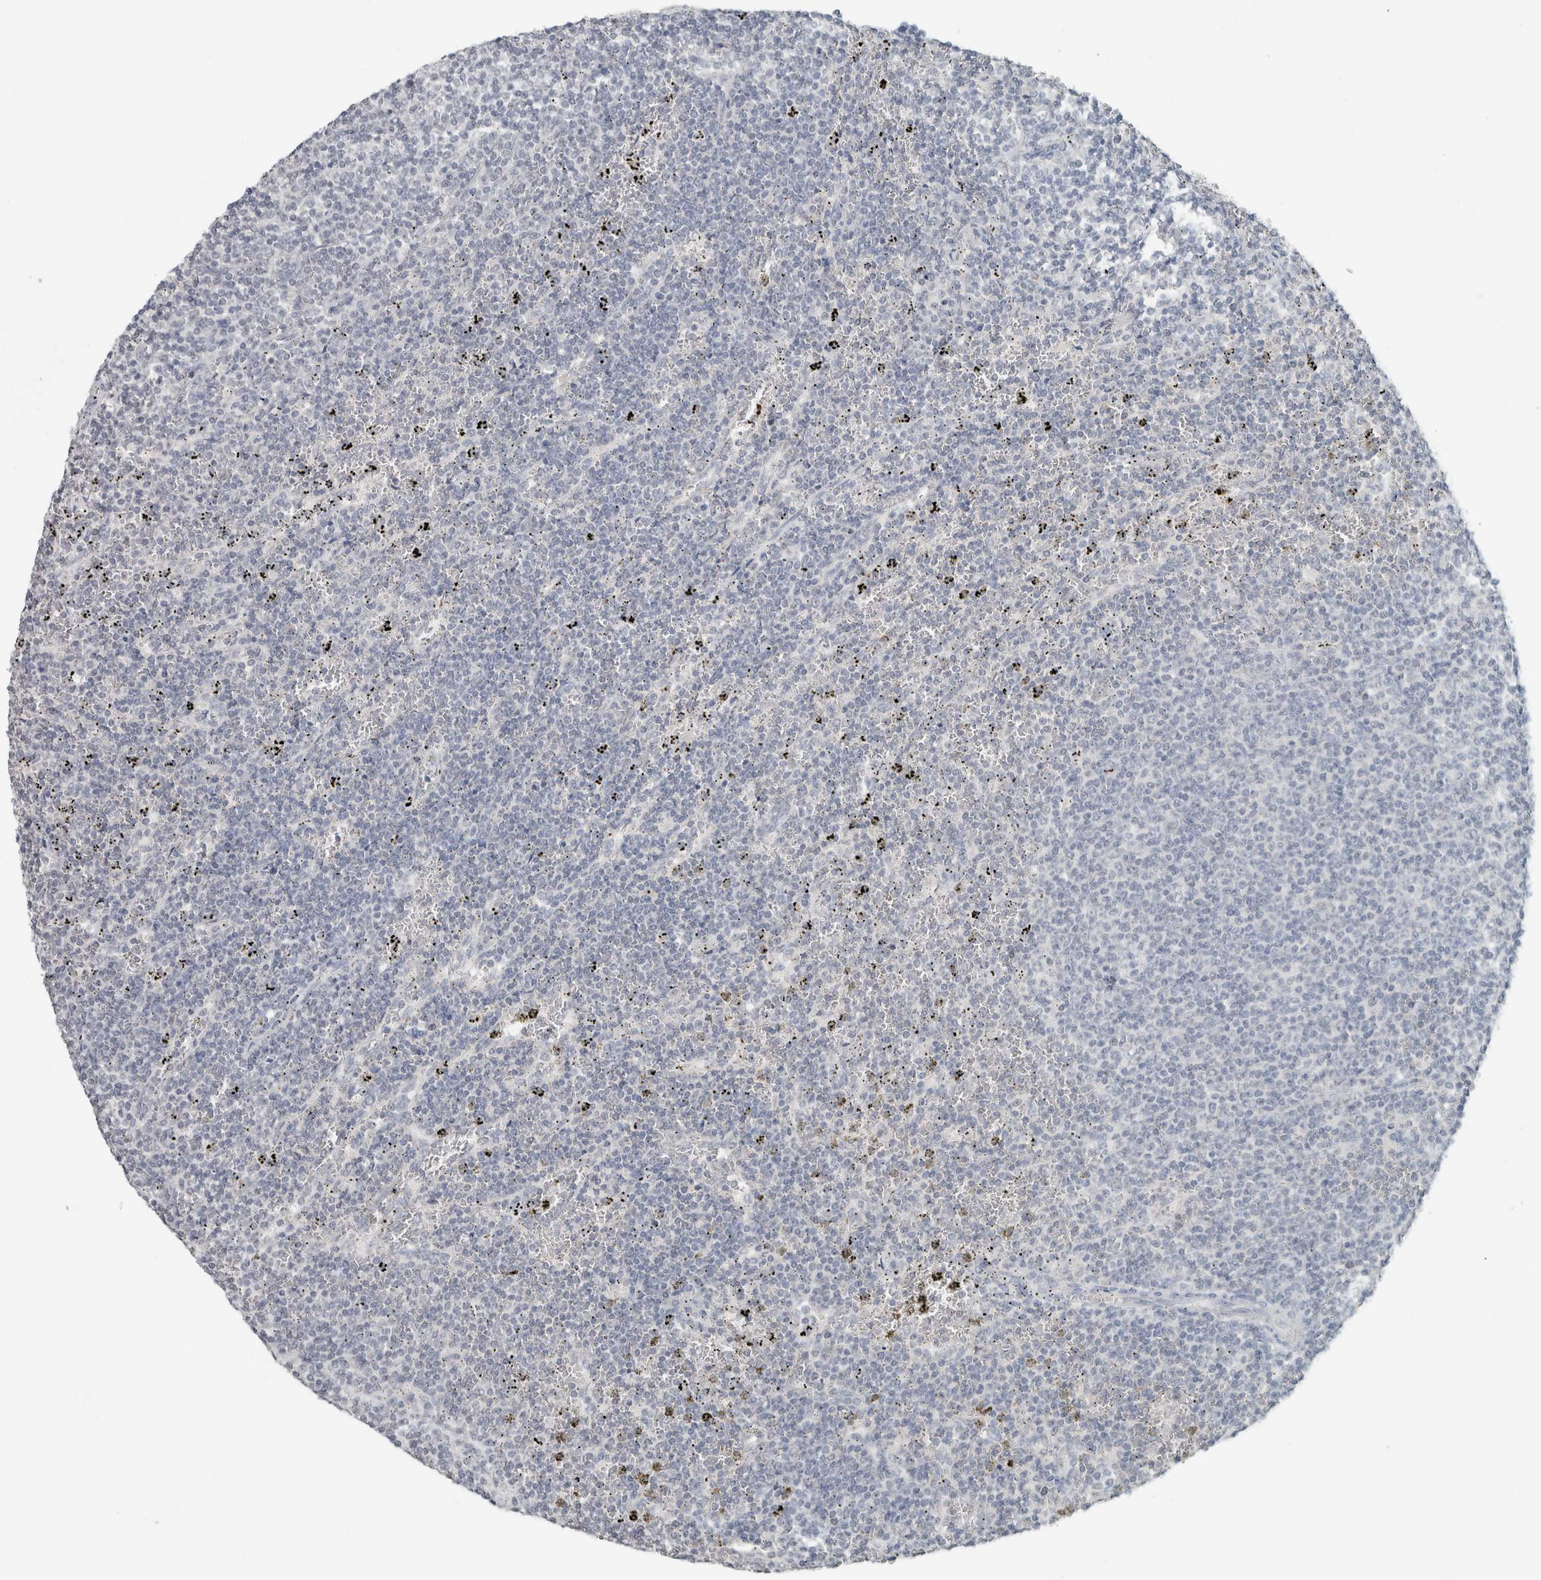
{"staining": {"intensity": "negative", "quantity": "none", "location": "none"}, "tissue": "lymphoma", "cell_type": "Tumor cells", "image_type": "cancer", "snomed": [{"axis": "morphology", "description": "Malignant lymphoma, non-Hodgkin's type, Low grade"}, {"axis": "topography", "description": "Spleen"}], "caption": "High power microscopy photomicrograph of an immunohistochemistry histopathology image of lymphoma, revealing no significant positivity in tumor cells. (IHC, brightfield microscopy, high magnification).", "gene": "TRIT1", "patient": {"sex": "female", "age": 50}}